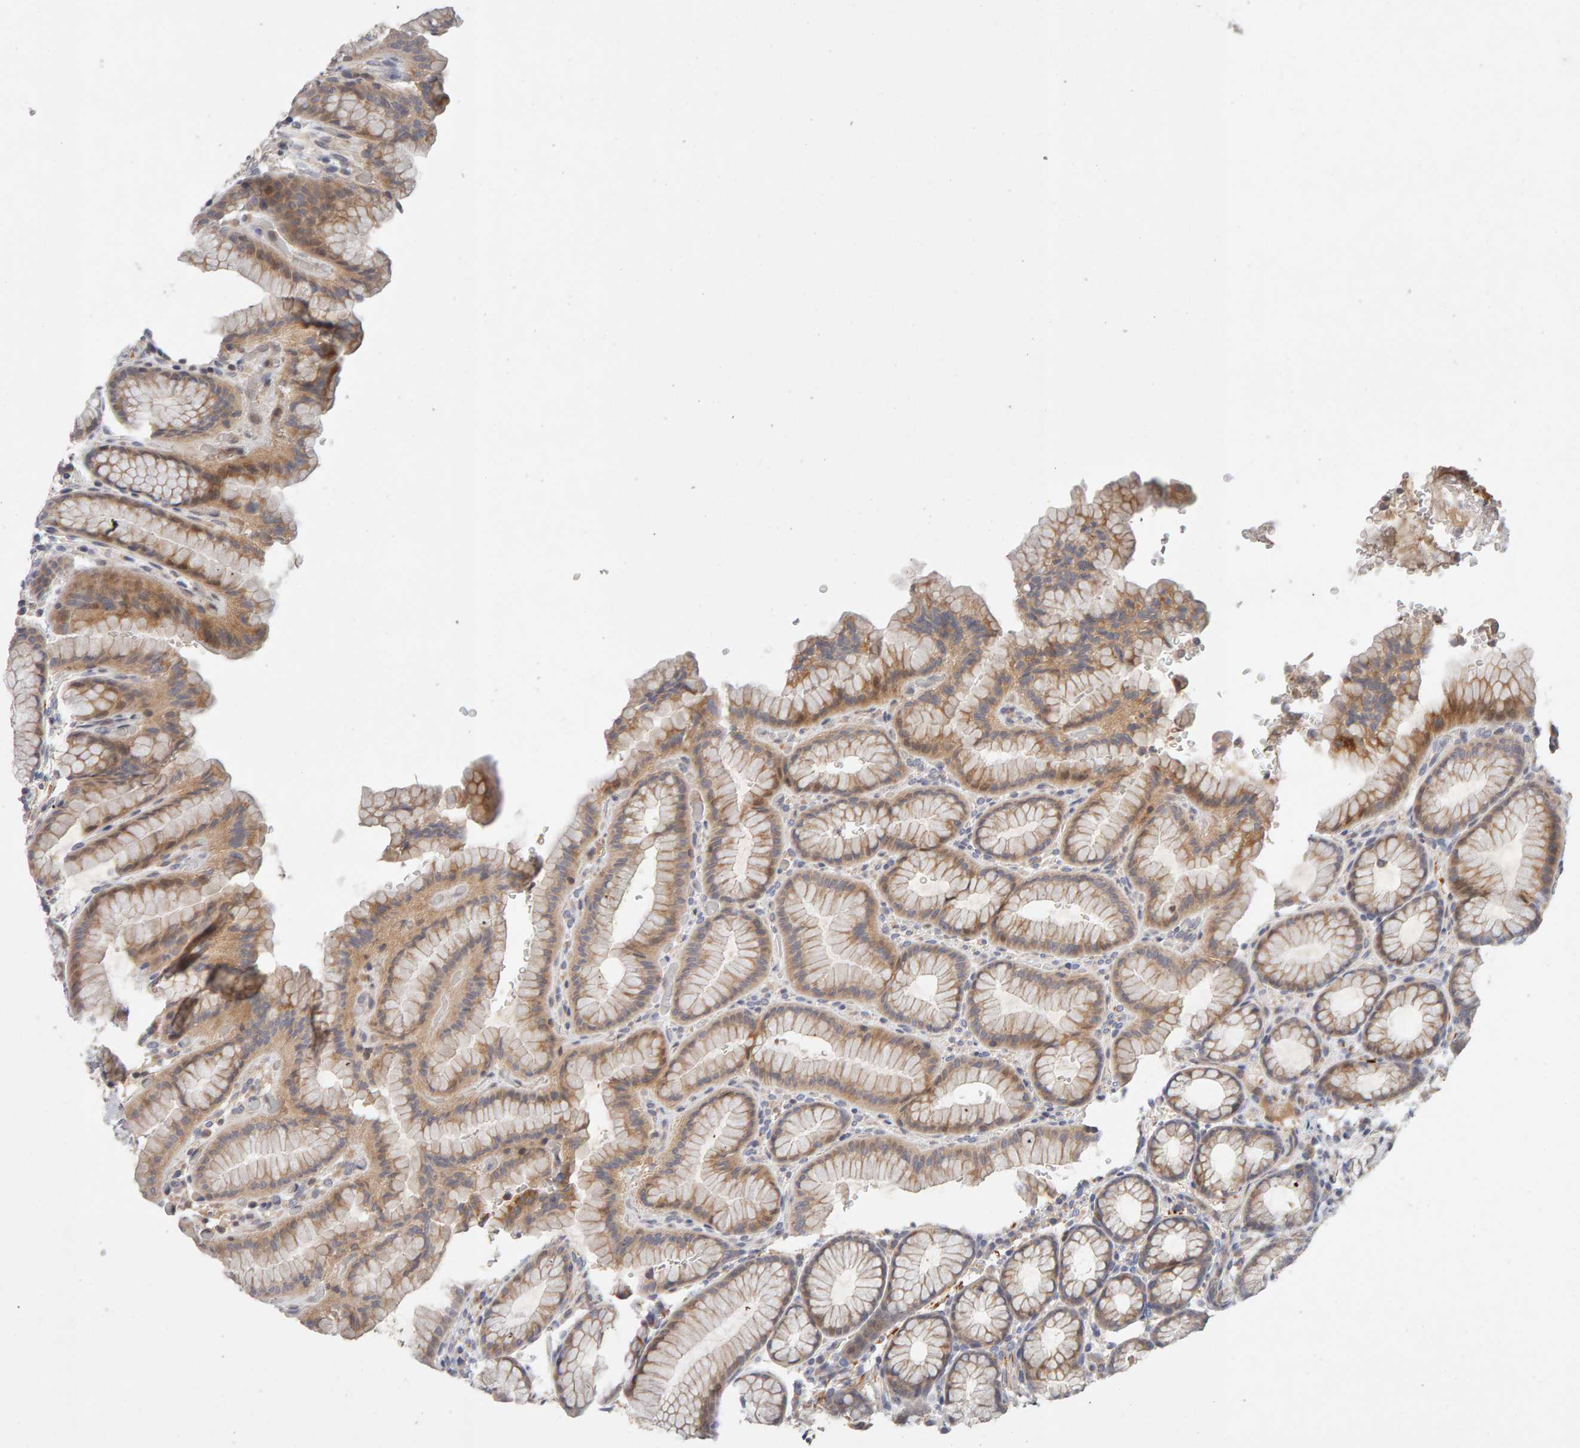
{"staining": {"intensity": "weak", "quantity": ">75%", "location": "cytoplasmic/membranous"}, "tissue": "stomach", "cell_type": "Glandular cells", "image_type": "normal", "snomed": [{"axis": "morphology", "description": "Normal tissue, NOS"}, {"axis": "topography", "description": "Stomach"}], "caption": "Immunohistochemistry (IHC) micrograph of normal stomach: stomach stained using immunohistochemistry (IHC) demonstrates low levels of weak protein expression localized specifically in the cytoplasmic/membranous of glandular cells, appearing as a cytoplasmic/membranous brown color.", "gene": "NUDCD1", "patient": {"sex": "male", "age": 42}}